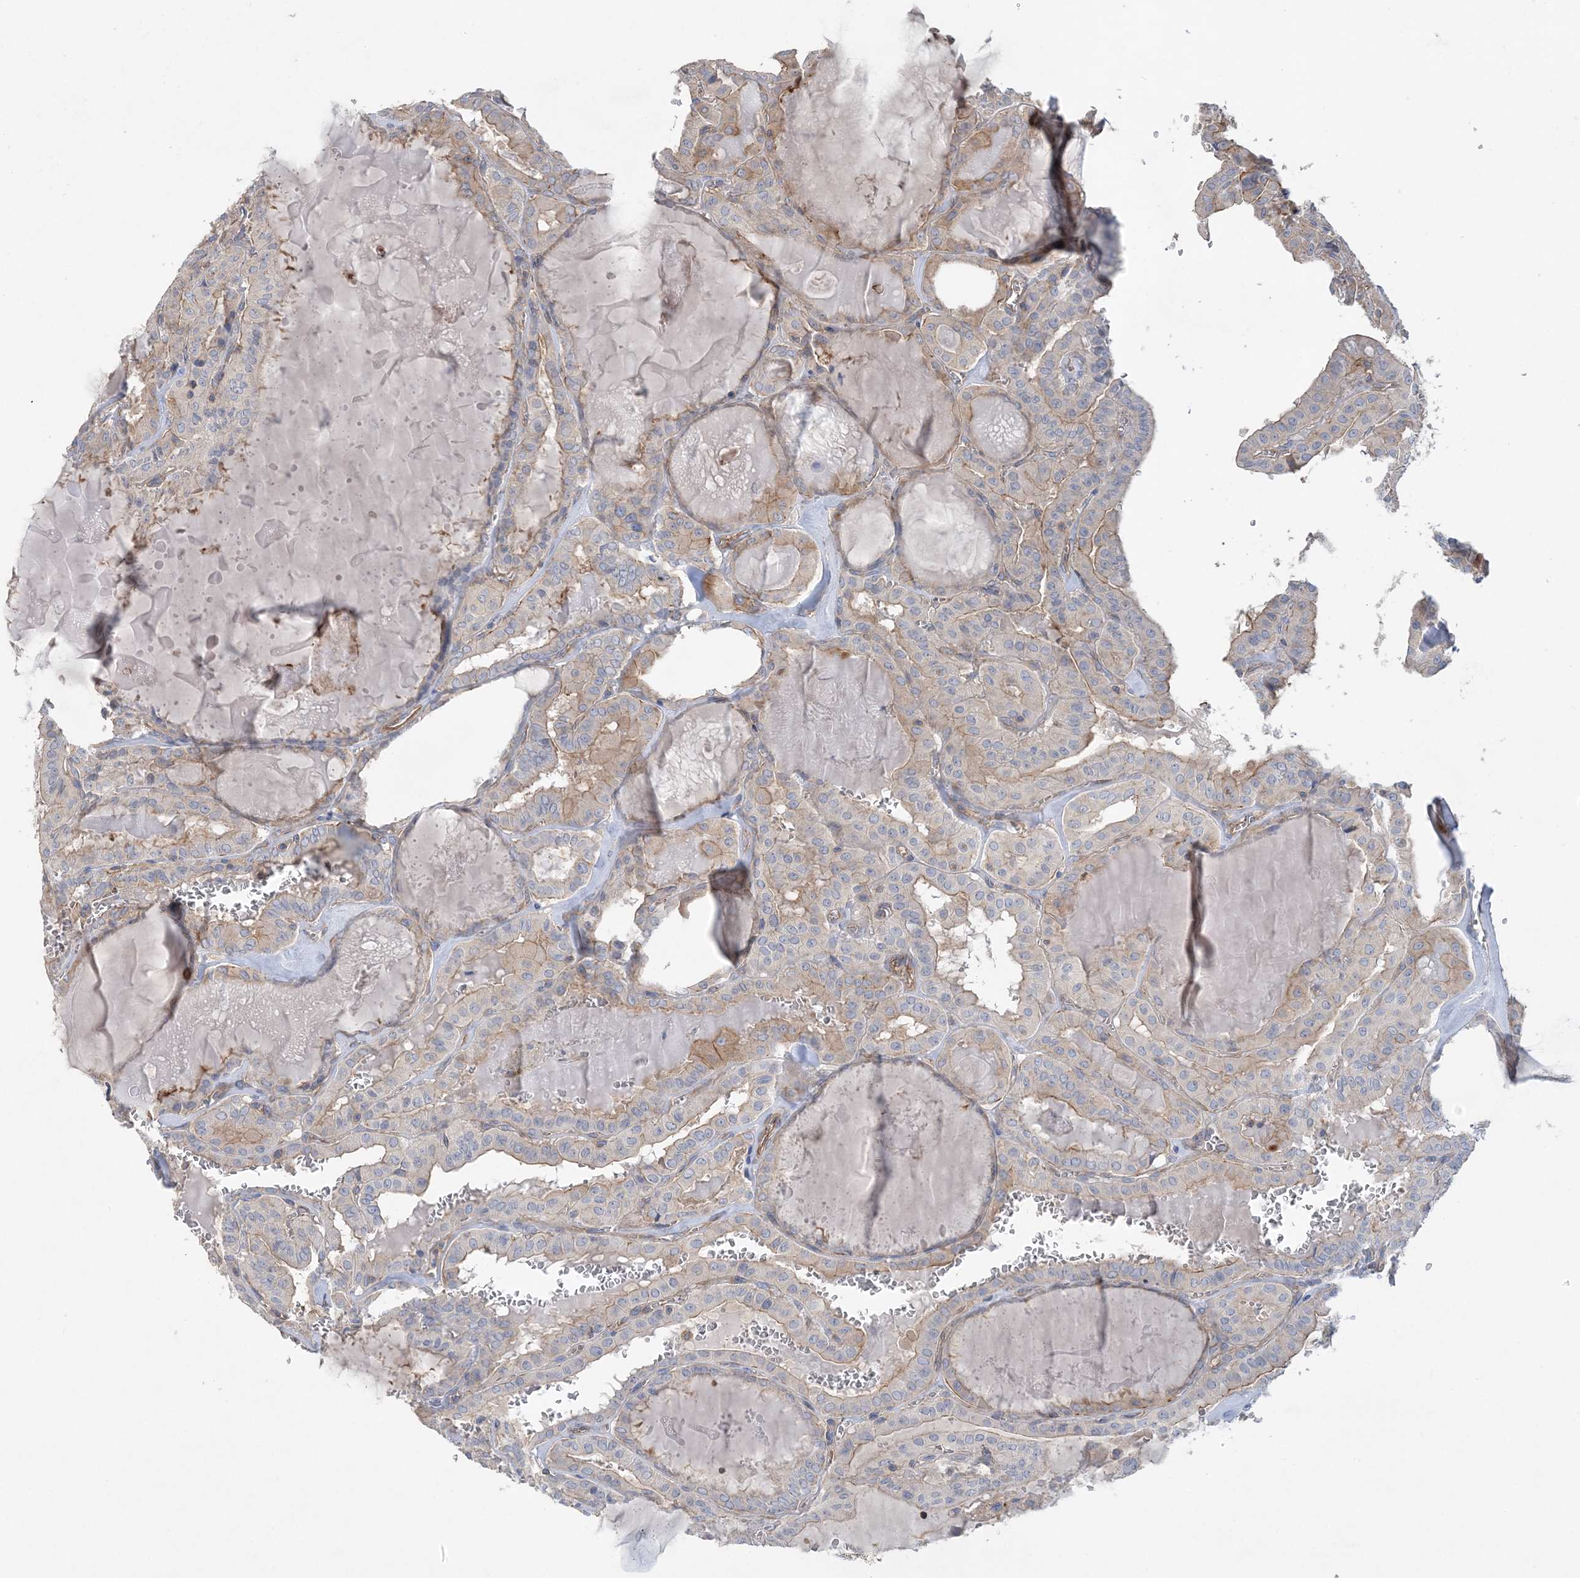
{"staining": {"intensity": "moderate", "quantity": "<25%", "location": "cytoplasmic/membranous"}, "tissue": "thyroid cancer", "cell_type": "Tumor cells", "image_type": "cancer", "snomed": [{"axis": "morphology", "description": "Papillary adenocarcinoma, NOS"}, {"axis": "topography", "description": "Thyroid gland"}], "caption": "IHC of human thyroid papillary adenocarcinoma displays low levels of moderate cytoplasmic/membranous staining in approximately <25% of tumor cells.", "gene": "PIGC", "patient": {"sex": "male", "age": 52}}